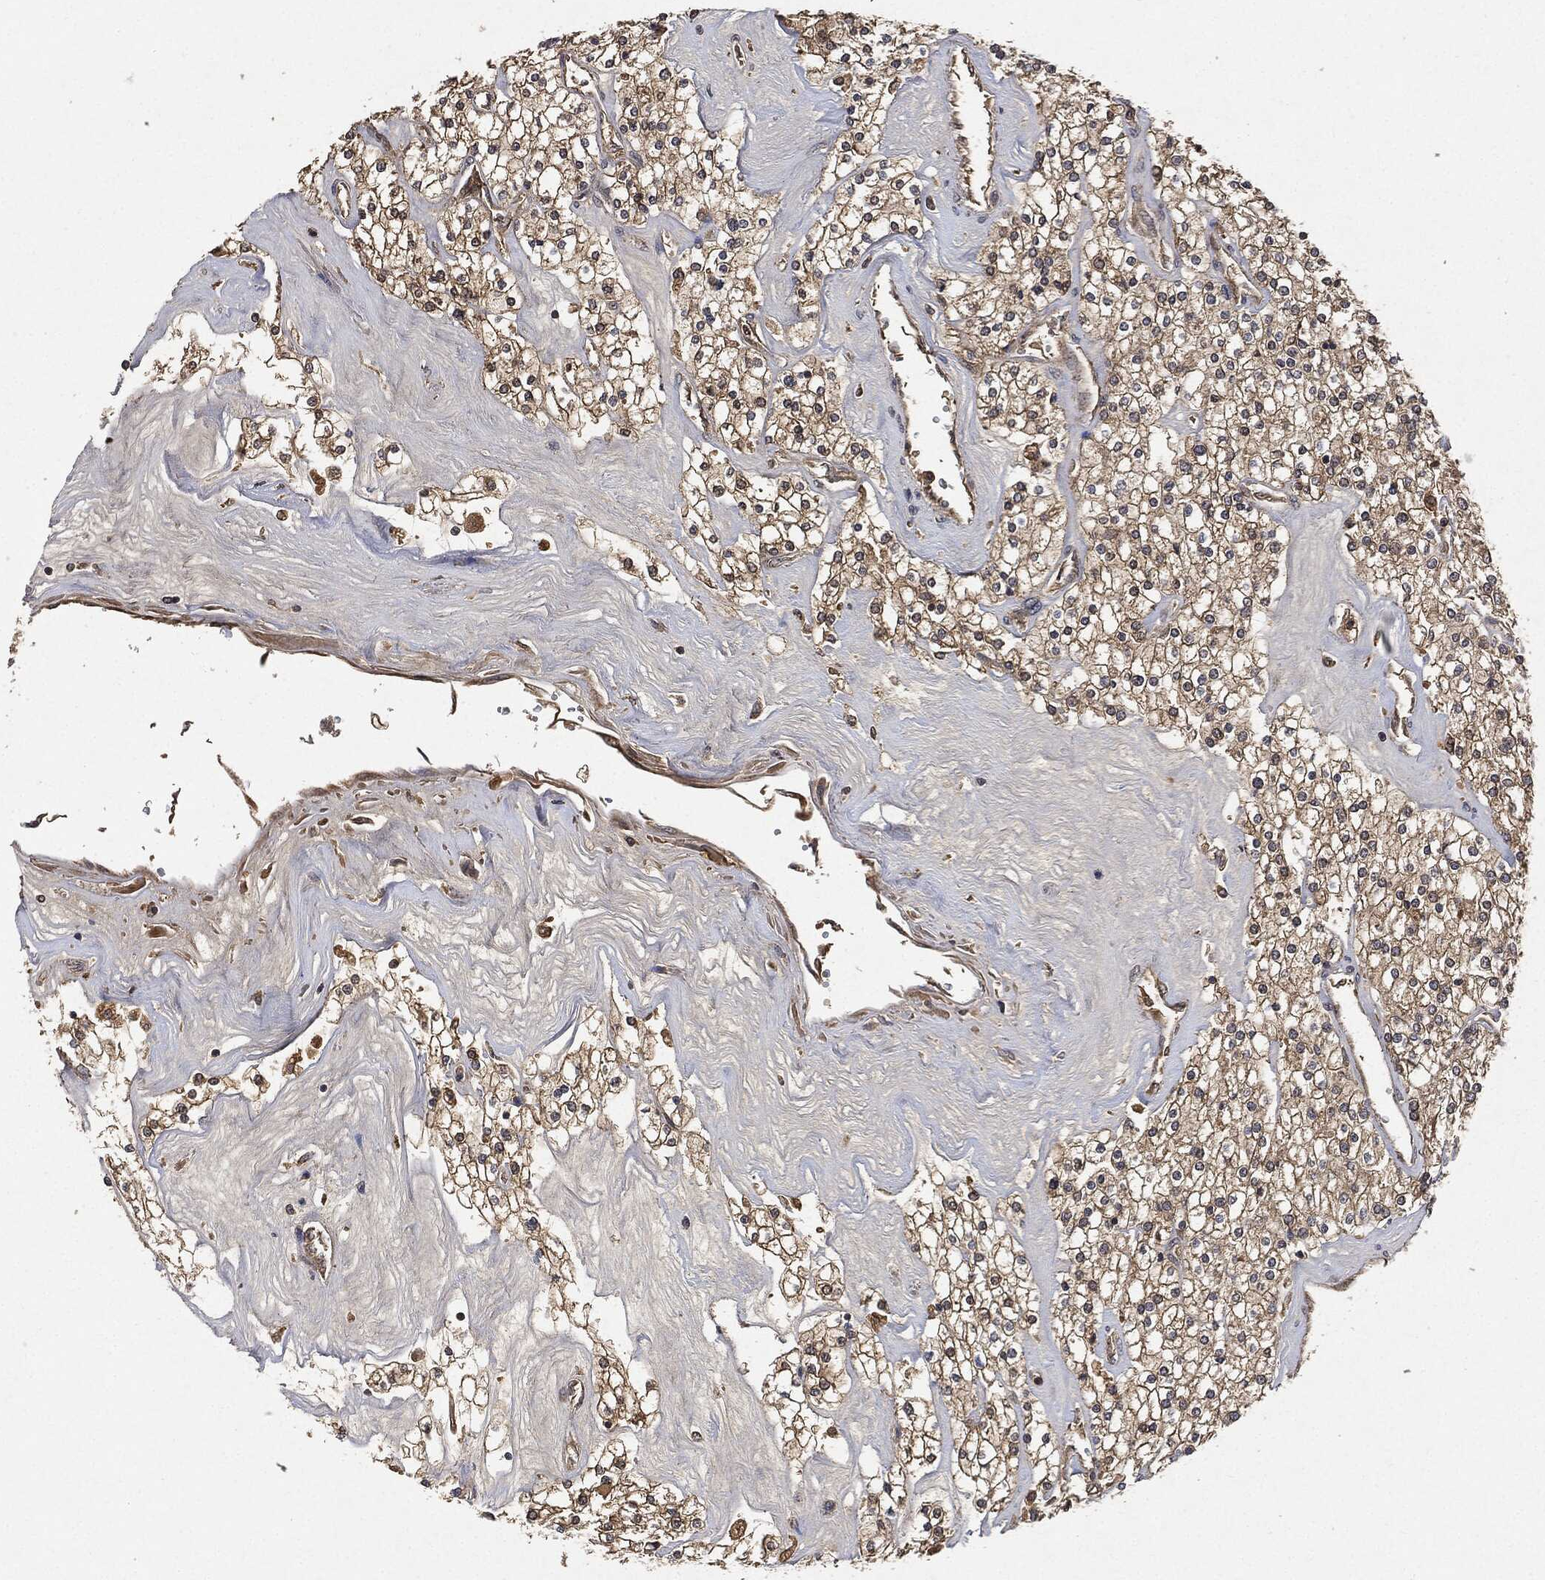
{"staining": {"intensity": "moderate", "quantity": ">75%", "location": "cytoplasmic/membranous"}, "tissue": "renal cancer", "cell_type": "Tumor cells", "image_type": "cancer", "snomed": [{"axis": "morphology", "description": "Adenocarcinoma, NOS"}, {"axis": "topography", "description": "Kidney"}], "caption": "Adenocarcinoma (renal) tissue demonstrates moderate cytoplasmic/membranous expression in about >75% of tumor cells", "gene": "BRAF", "patient": {"sex": "male", "age": 80}}